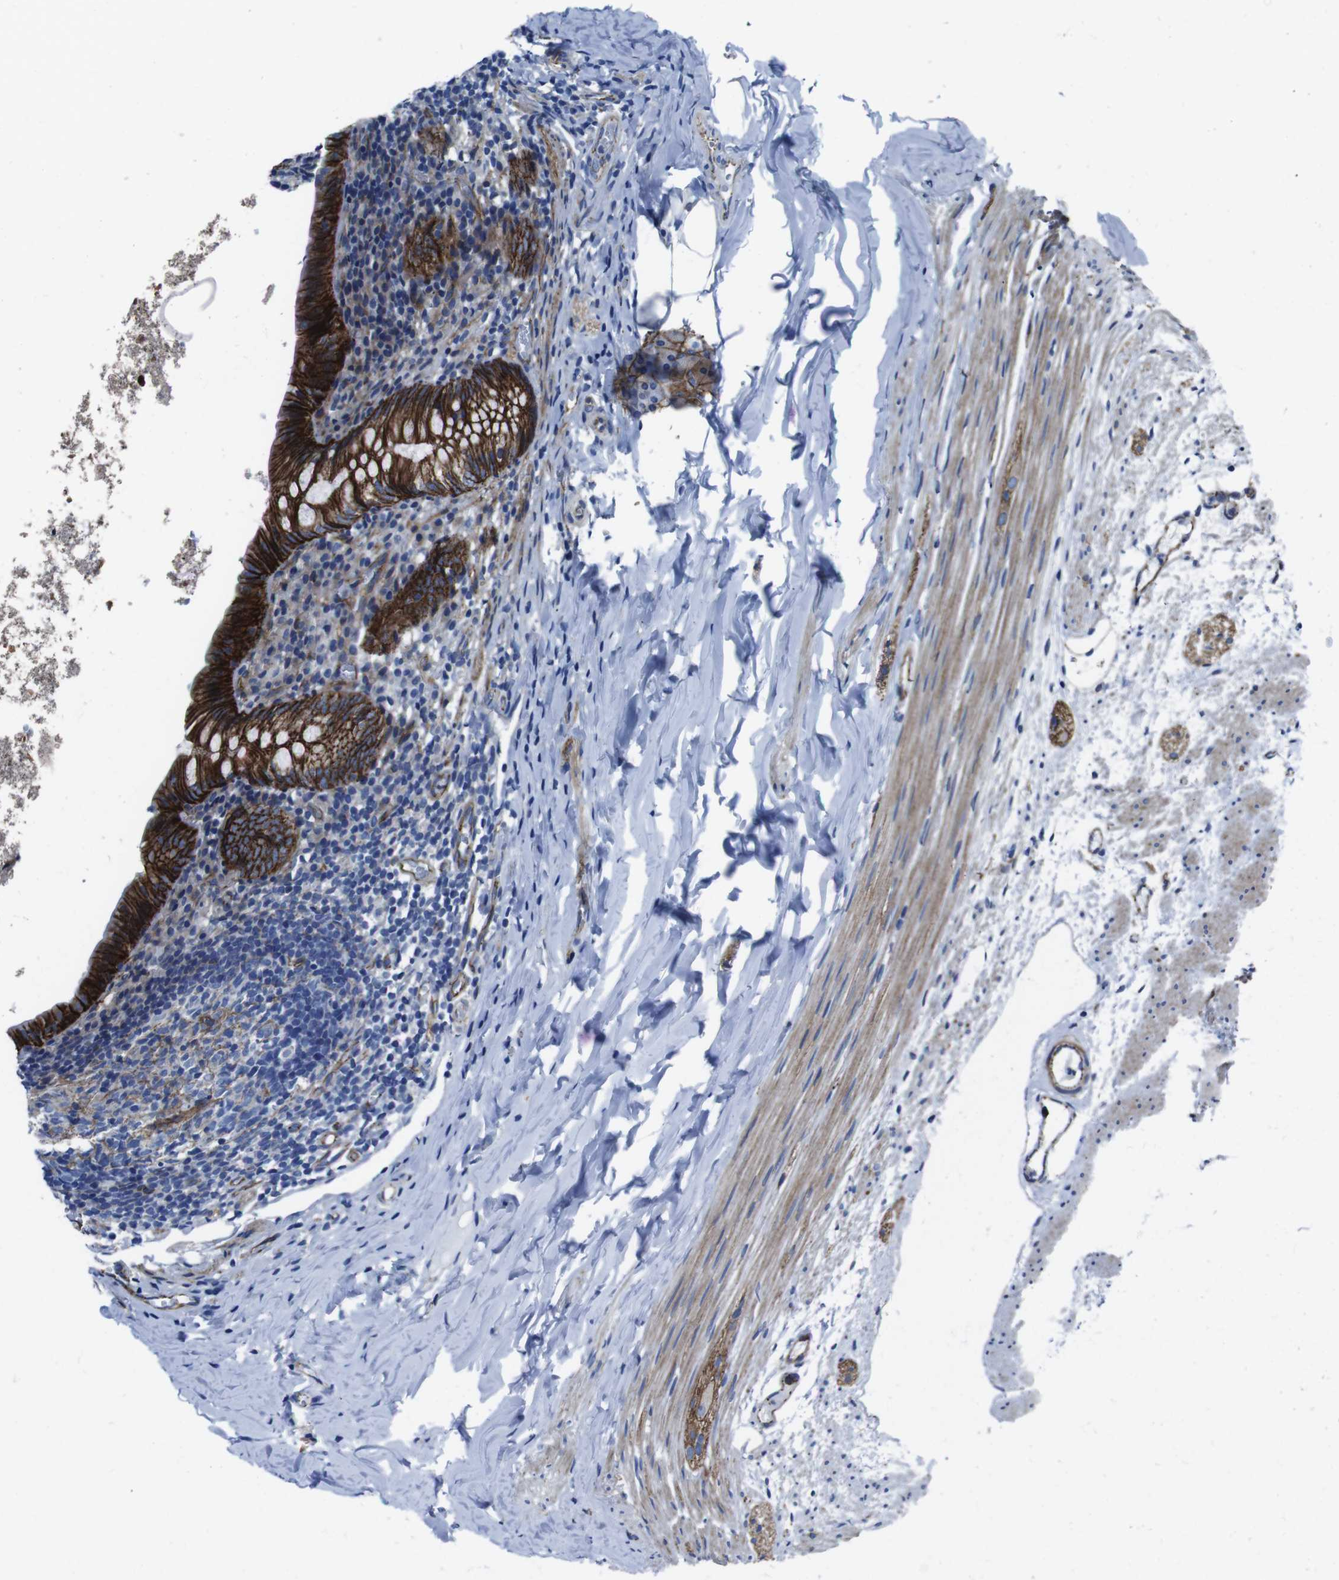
{"staining": {"intensity": "strong", "quantity": ">75%", "location": "cytoplasmic/membranous"}, "tissue": "appendix", "cell_type": "Glandular cells", "image_type": "normal", "snomed": [{"axis": "morphology", "description": "Normal tissue, NOS"}, {"axis": "topography", "description": "Appendix"}], "caption": "The histopathology image demonstrates immunohistochemical staining of benign appendix. There is strong cytoplasmic/membranous expression is seen in about >75% of glandular cells.", "gene": "NUMB", "patient": {"sex": "female", "age": 10}}